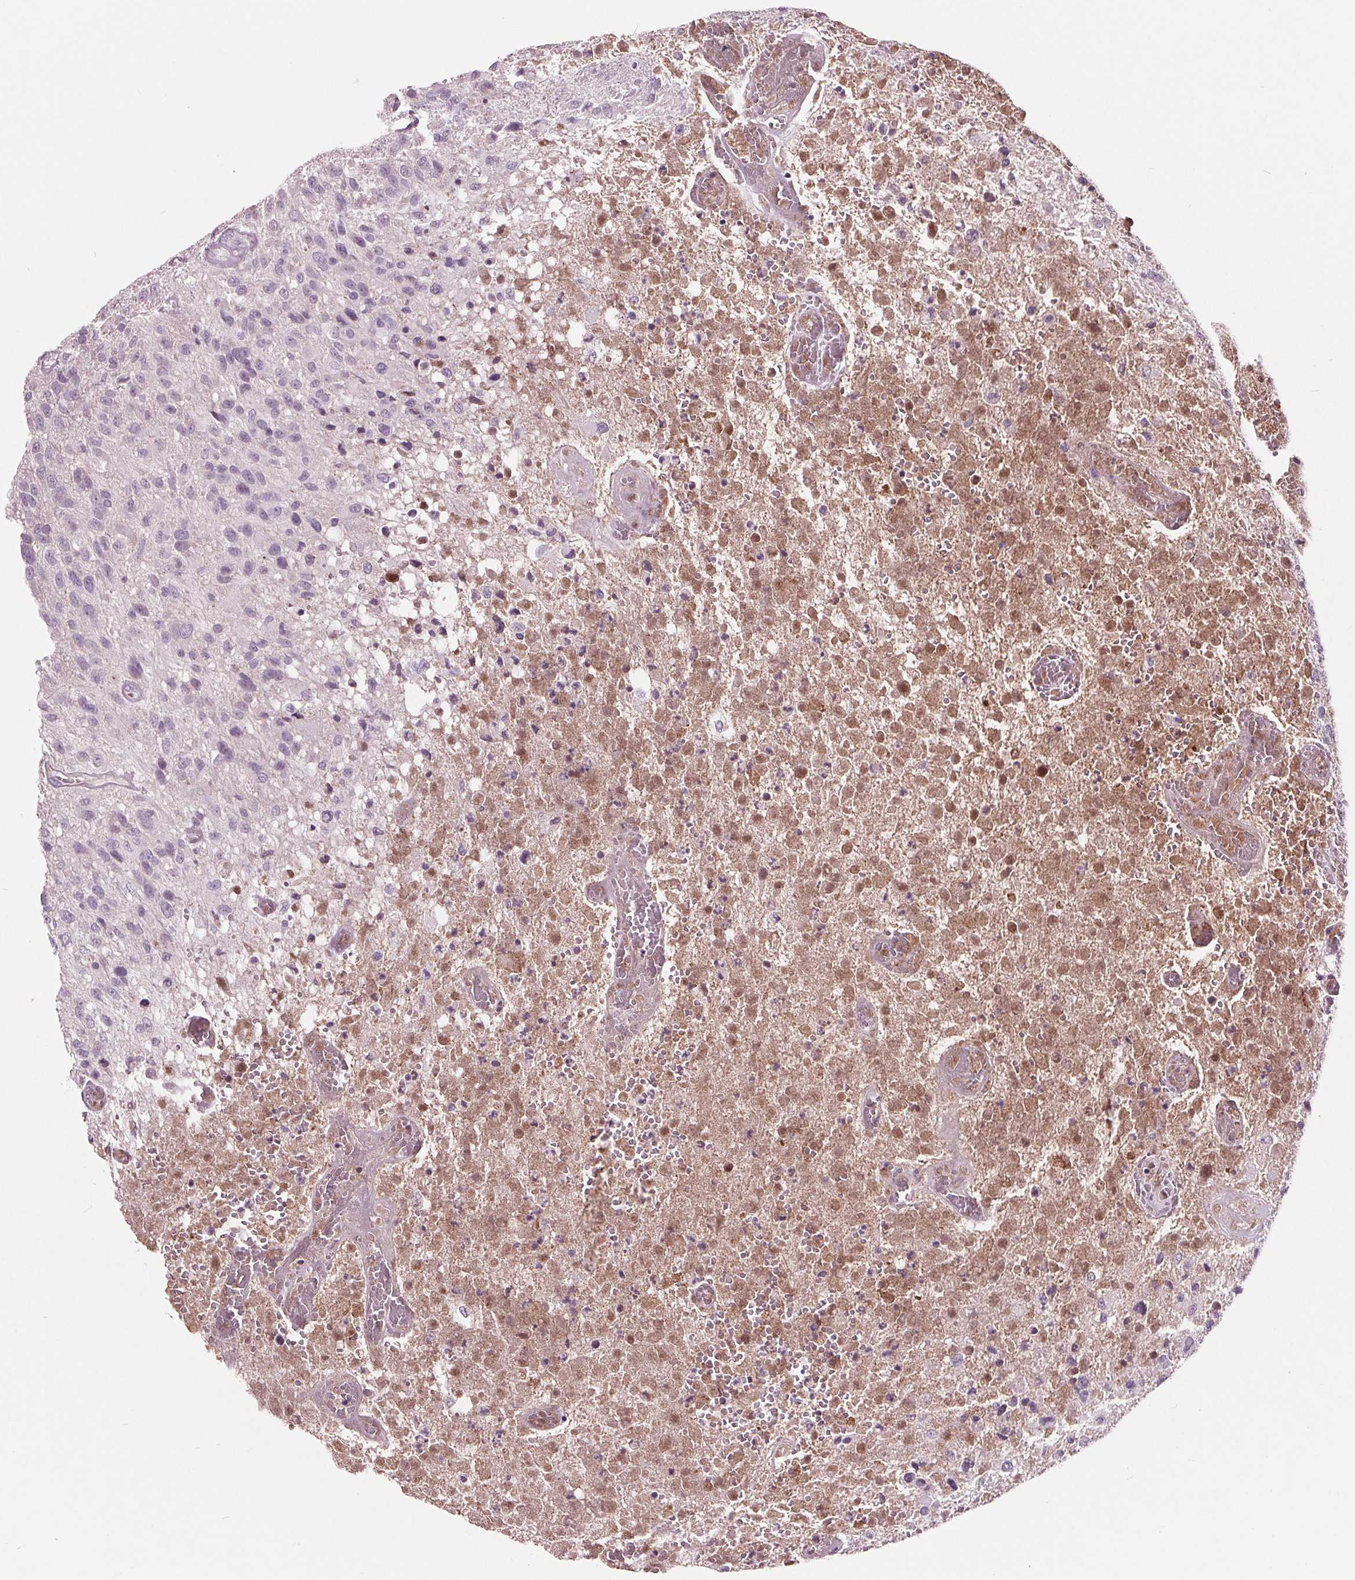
{"staining": {"intensity": "negative", "quantity": "none", "location": "none"}, "tissue": "glioma", "cell_type": "Tumor cells", "image_type": "cancer", "snomed": [{"axis": "morphology", "description": "Glioma, malignant, Low grade"}, {"axis": "topography", "description": "Brain"}], "caption": "Malignant glioma (low-grade) stained for a protein using IHC demonstrates no expression tumor cells.", "gene": "C6", "patient": {"sex": "male", "age": 66}}